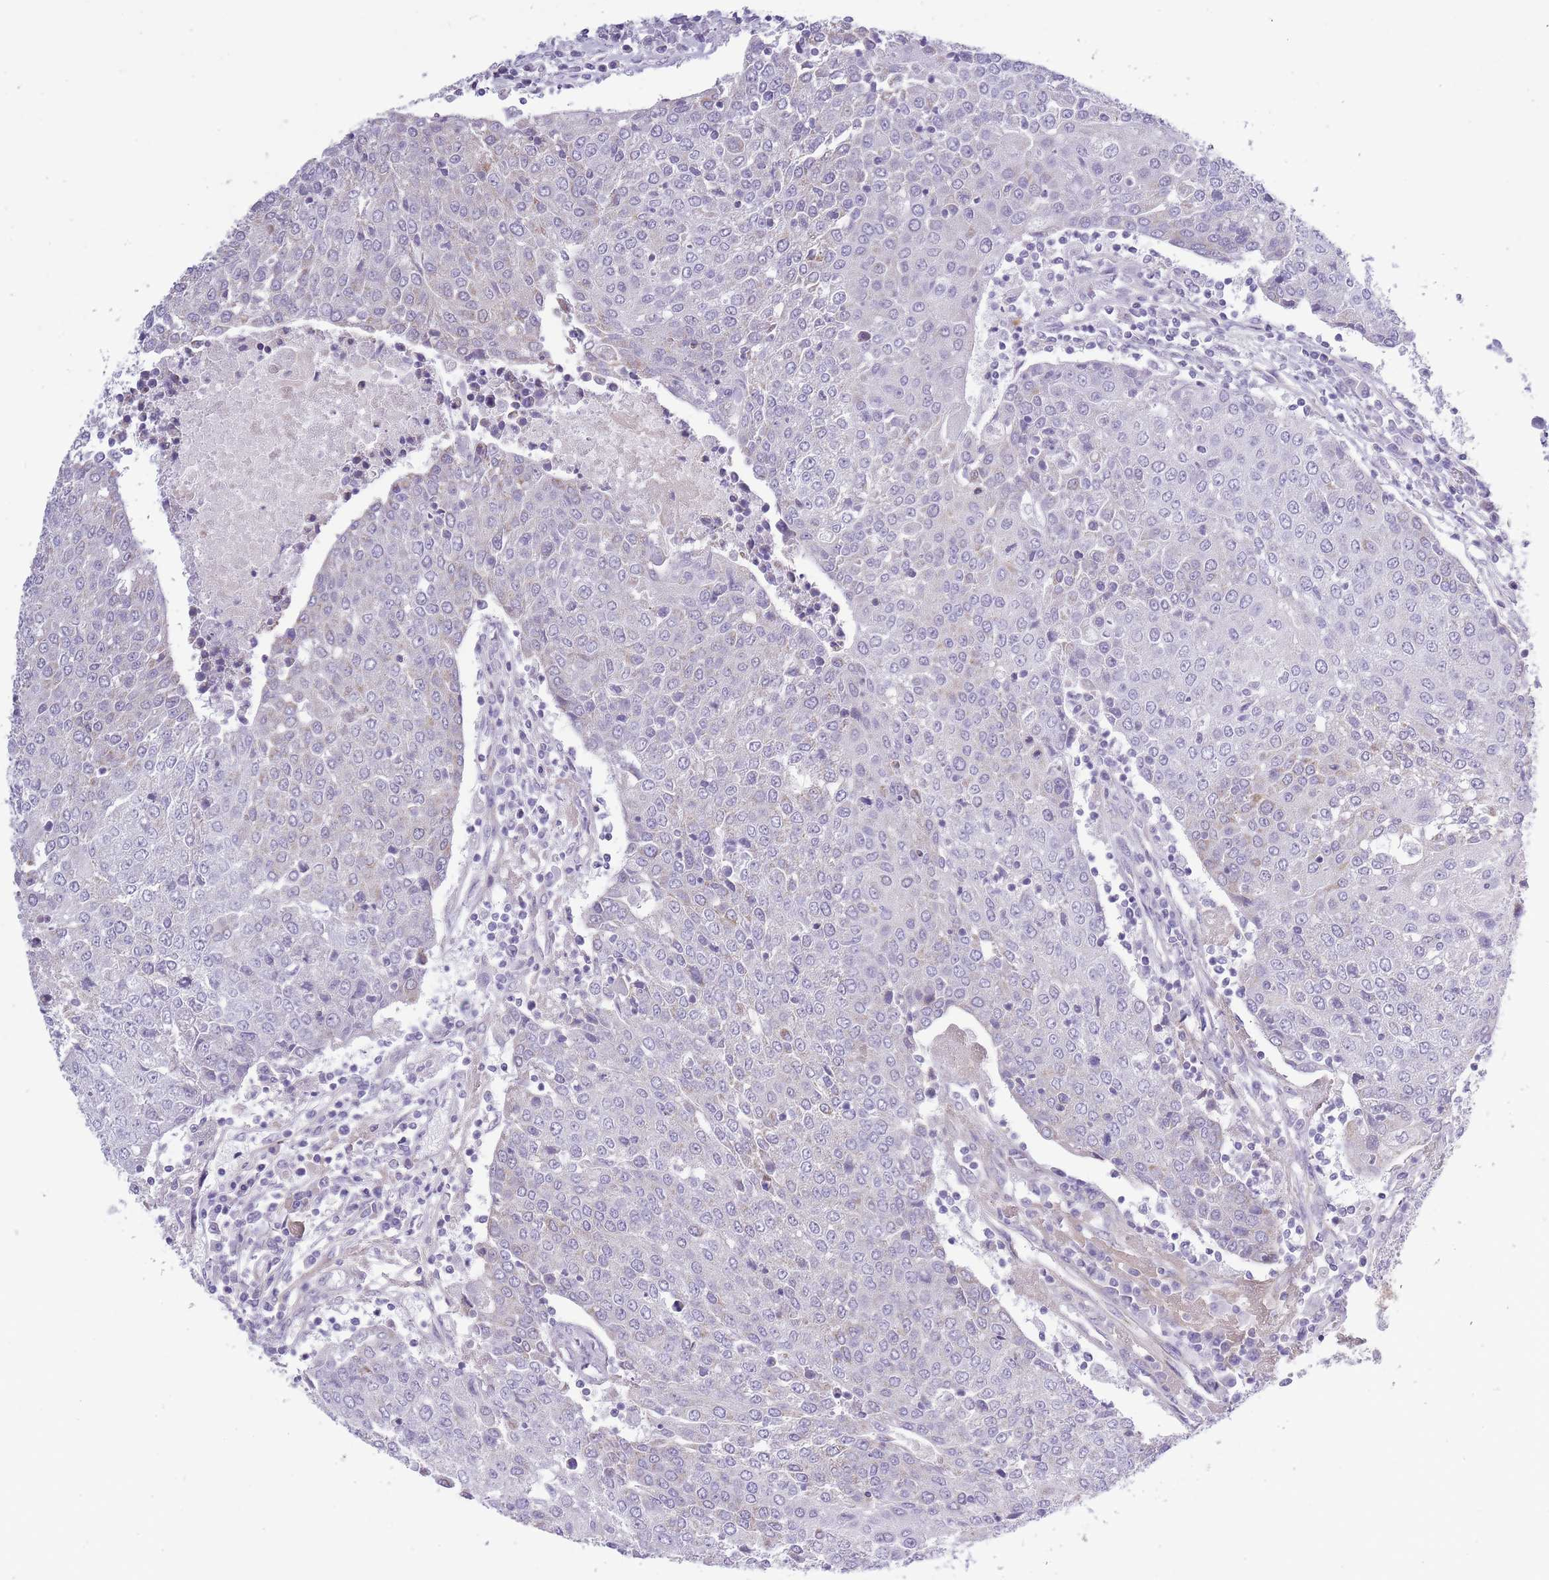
{"staining": {"intensity": "negative", "quantity": "none", "location": "none"}, "tissue": "urothelial cancer", "cell_type": "Tumor cells", "image_type": "cancer", "snomed": [{"axis": "morphology", "description": "Urothelial carcinoma, High grade"}, {"axis": "topography", "description": "Urinary bladder"}], "caption": "Urothelial carcinoma (high-grade) stained for a protein using immunohistochemistry (IHC) shows no expression tumor cells.", "gene": "ZBTB24", "patient": {"sex": "female", "age": 85}}